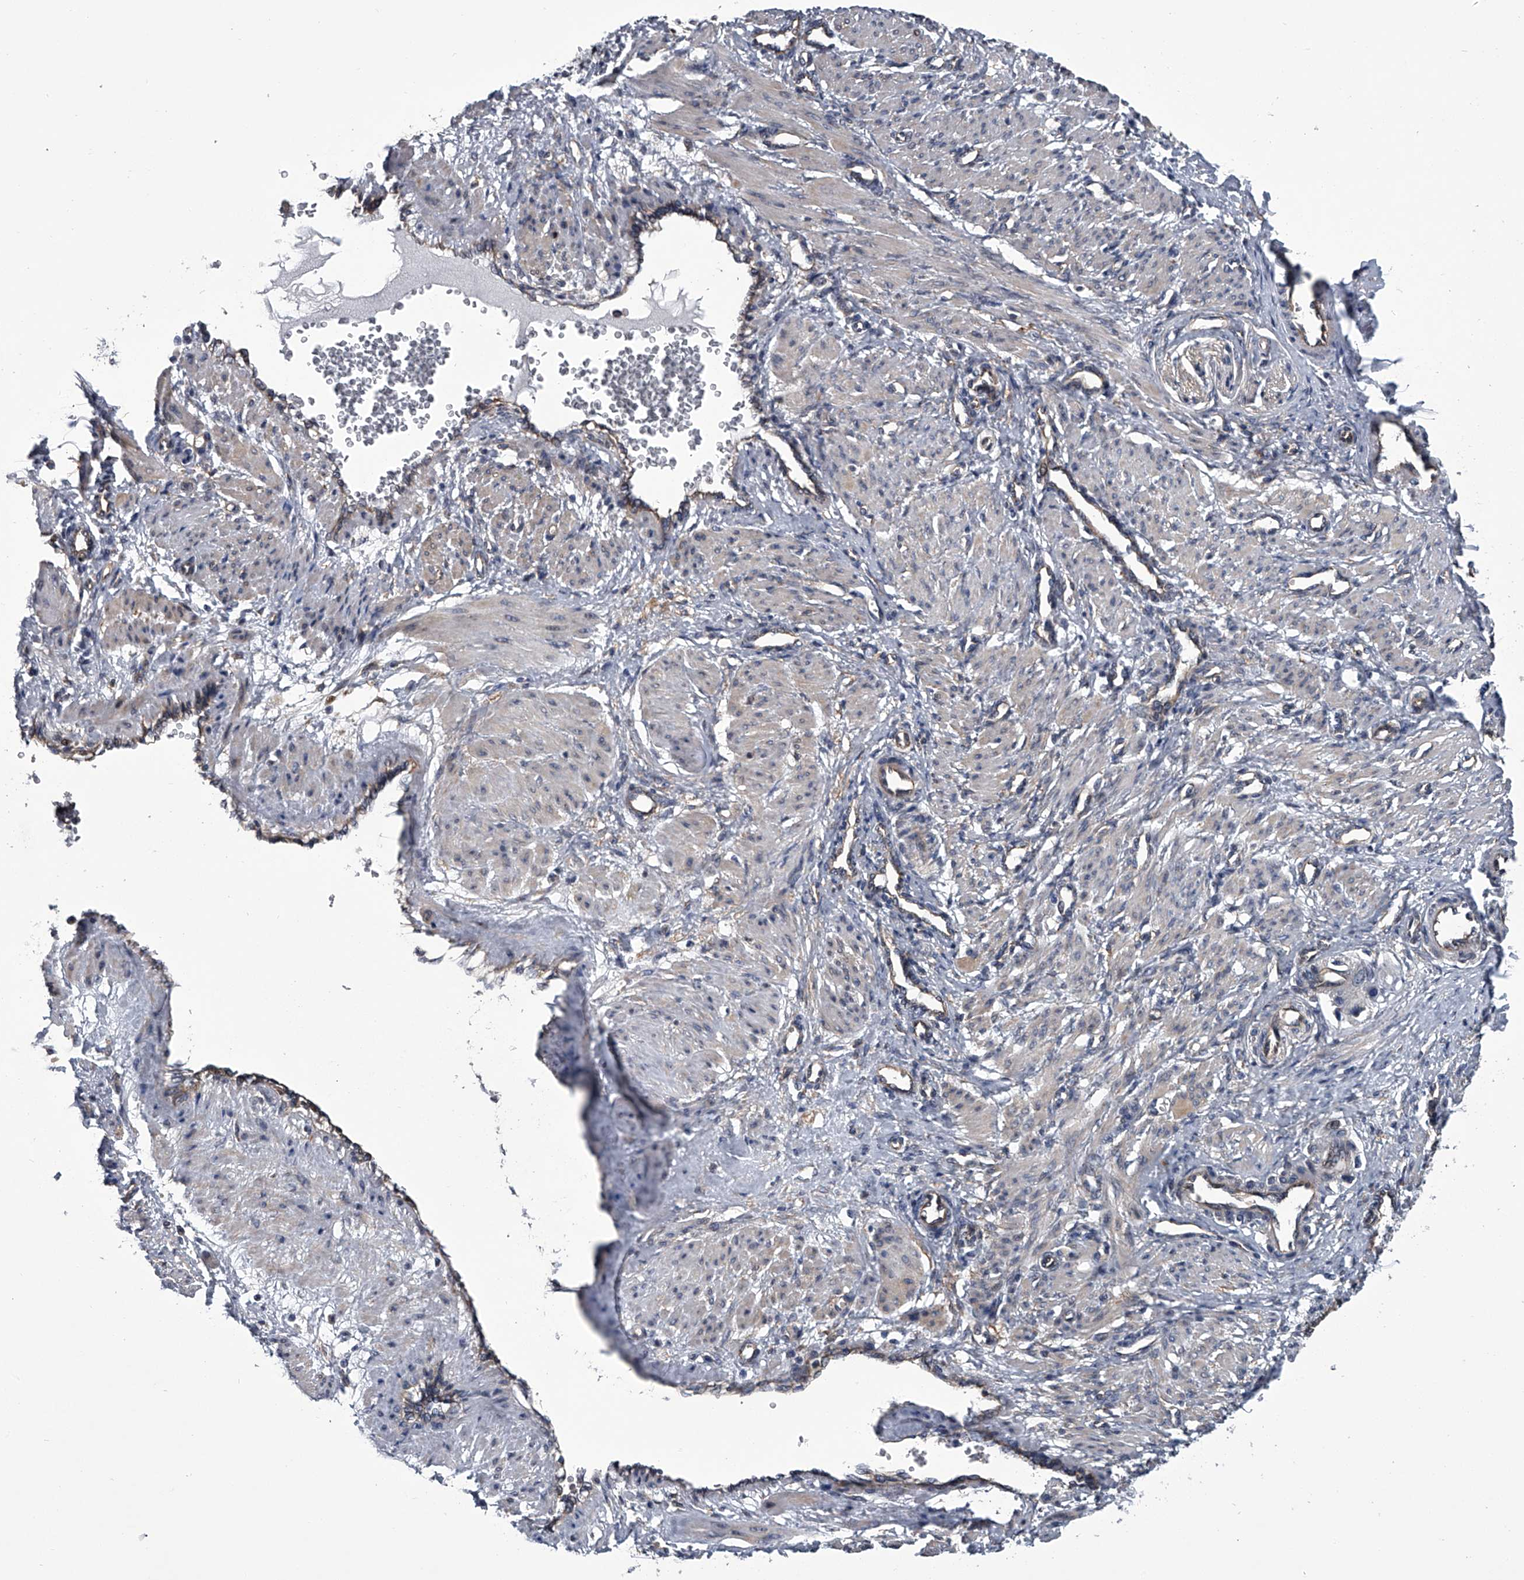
{"staining": {"intensity": "weak", "quantity": "25%-75%", "location": "cytoplasmic/membranous"}, "tissue": "smooth muscle", "cell_type": "Smooth muscle cells", "image_type": "normal", "snomed": [{"axis": "morphology", "description": "Normal tissue, NOS"}, {"axis": "topography", "description": "Endometrium"}], "caption": "This micrograph reveals IHC staining of normal smooth muscle, with low weak cytoplasmic/membranous expression in approximately 25%-75% of smooth muscle cells.", "gene": "ABCG1", "patient": {"sex": "female", "age": 33}}